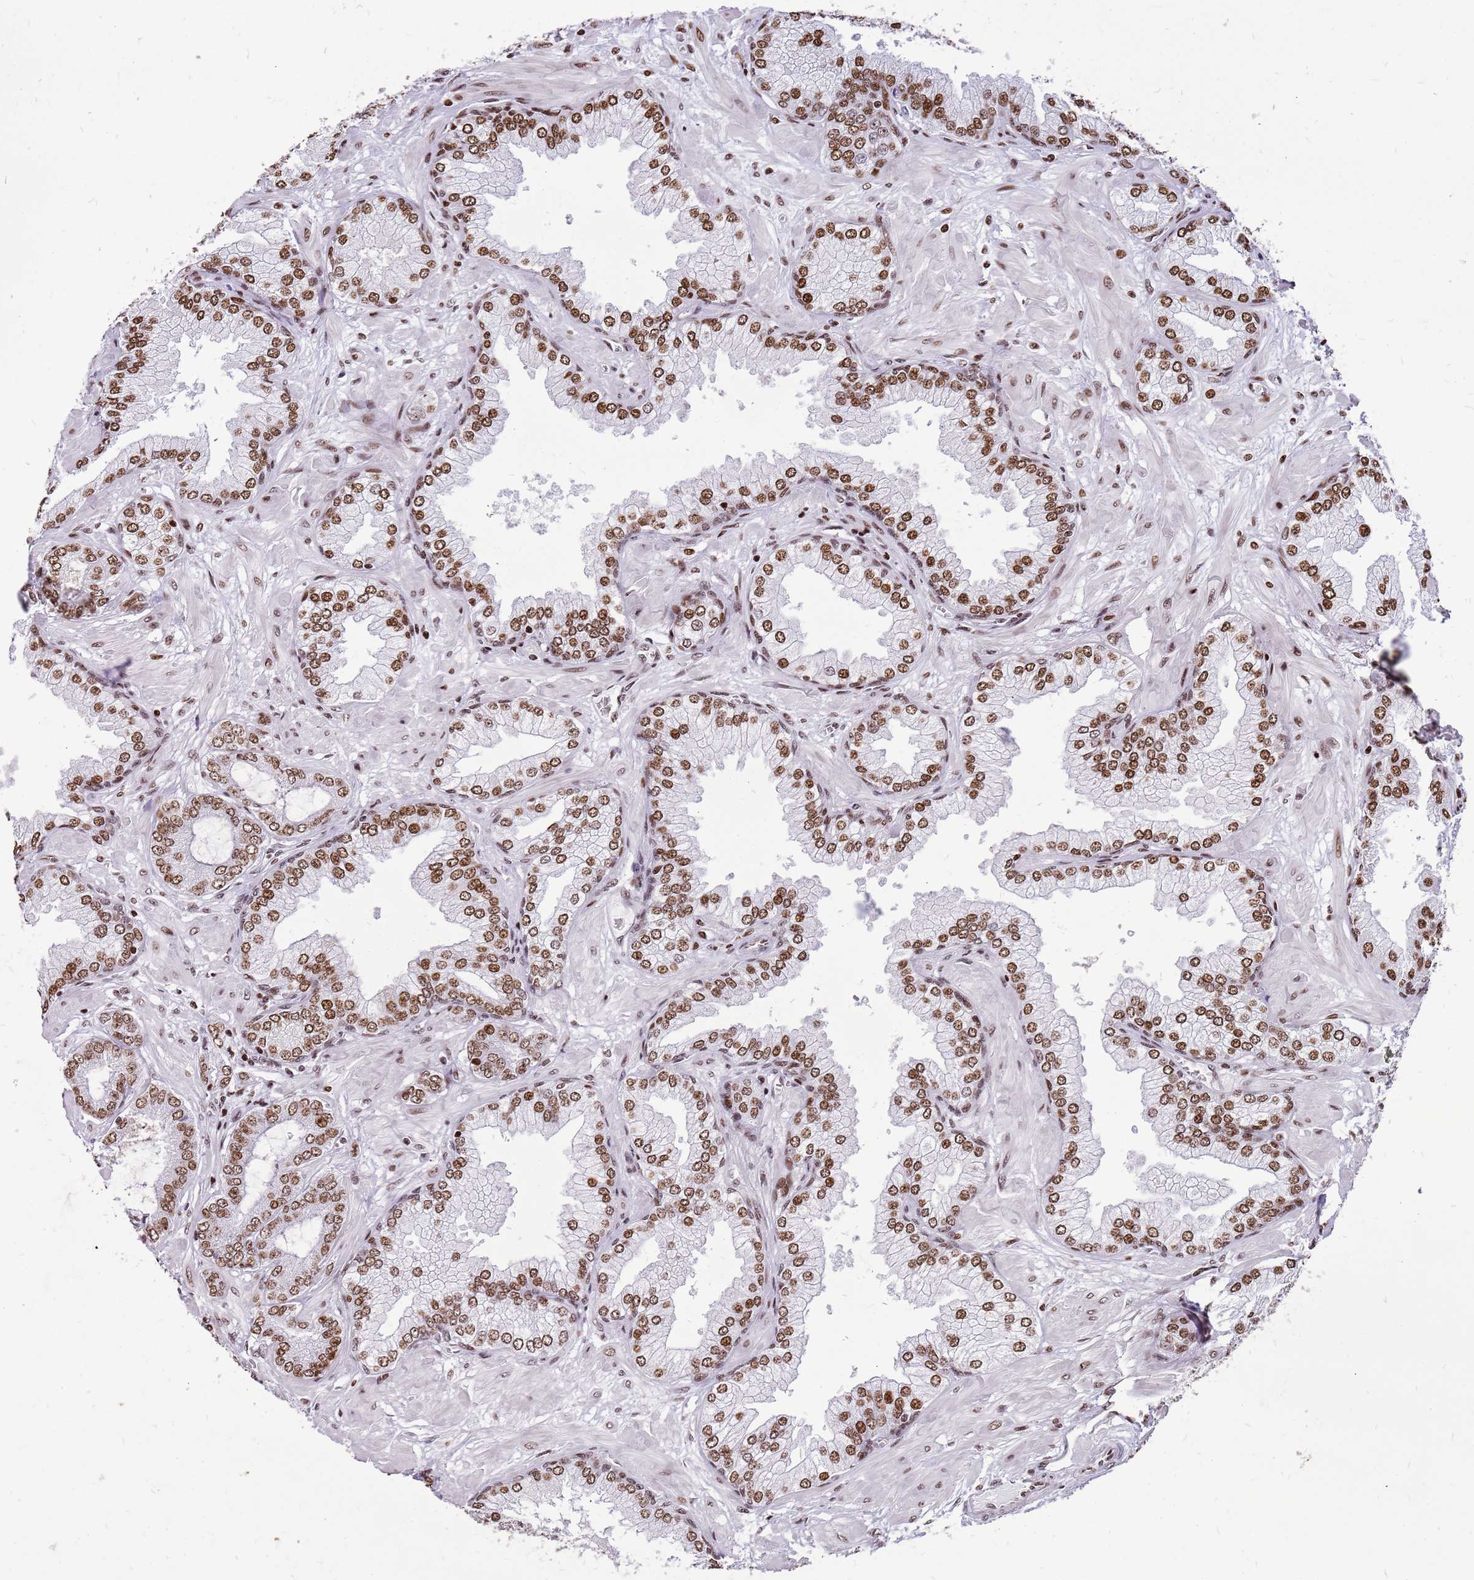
{"staining": {"intensity": "moderate", "quantity": ">75%", "location": "nuclear"}, "tissue": "prostate cancer", "cell_type": "Tumor cells", "image_type": "cancer", "snomed": [{"axis": "morphology", "description": "Adenocarcinoma, Low grade"}, {"axis": "topography", "description": "Prostate"}], "caption": "IHC staining of adenocarcinoma (low-grade) (prostate), which reveals medium levels of moderate nuclear positivity in approximately >75% of tumor cells indicating moderate nuclear protein staining. The staining was performed using DAB (3,3'-diaminobenzidine) (brown) for protein detection and nuclei were counterstained in hematoxylin (blue).", "gene": "WASHC4", "patient": {"sex": "male", "age": 55}}